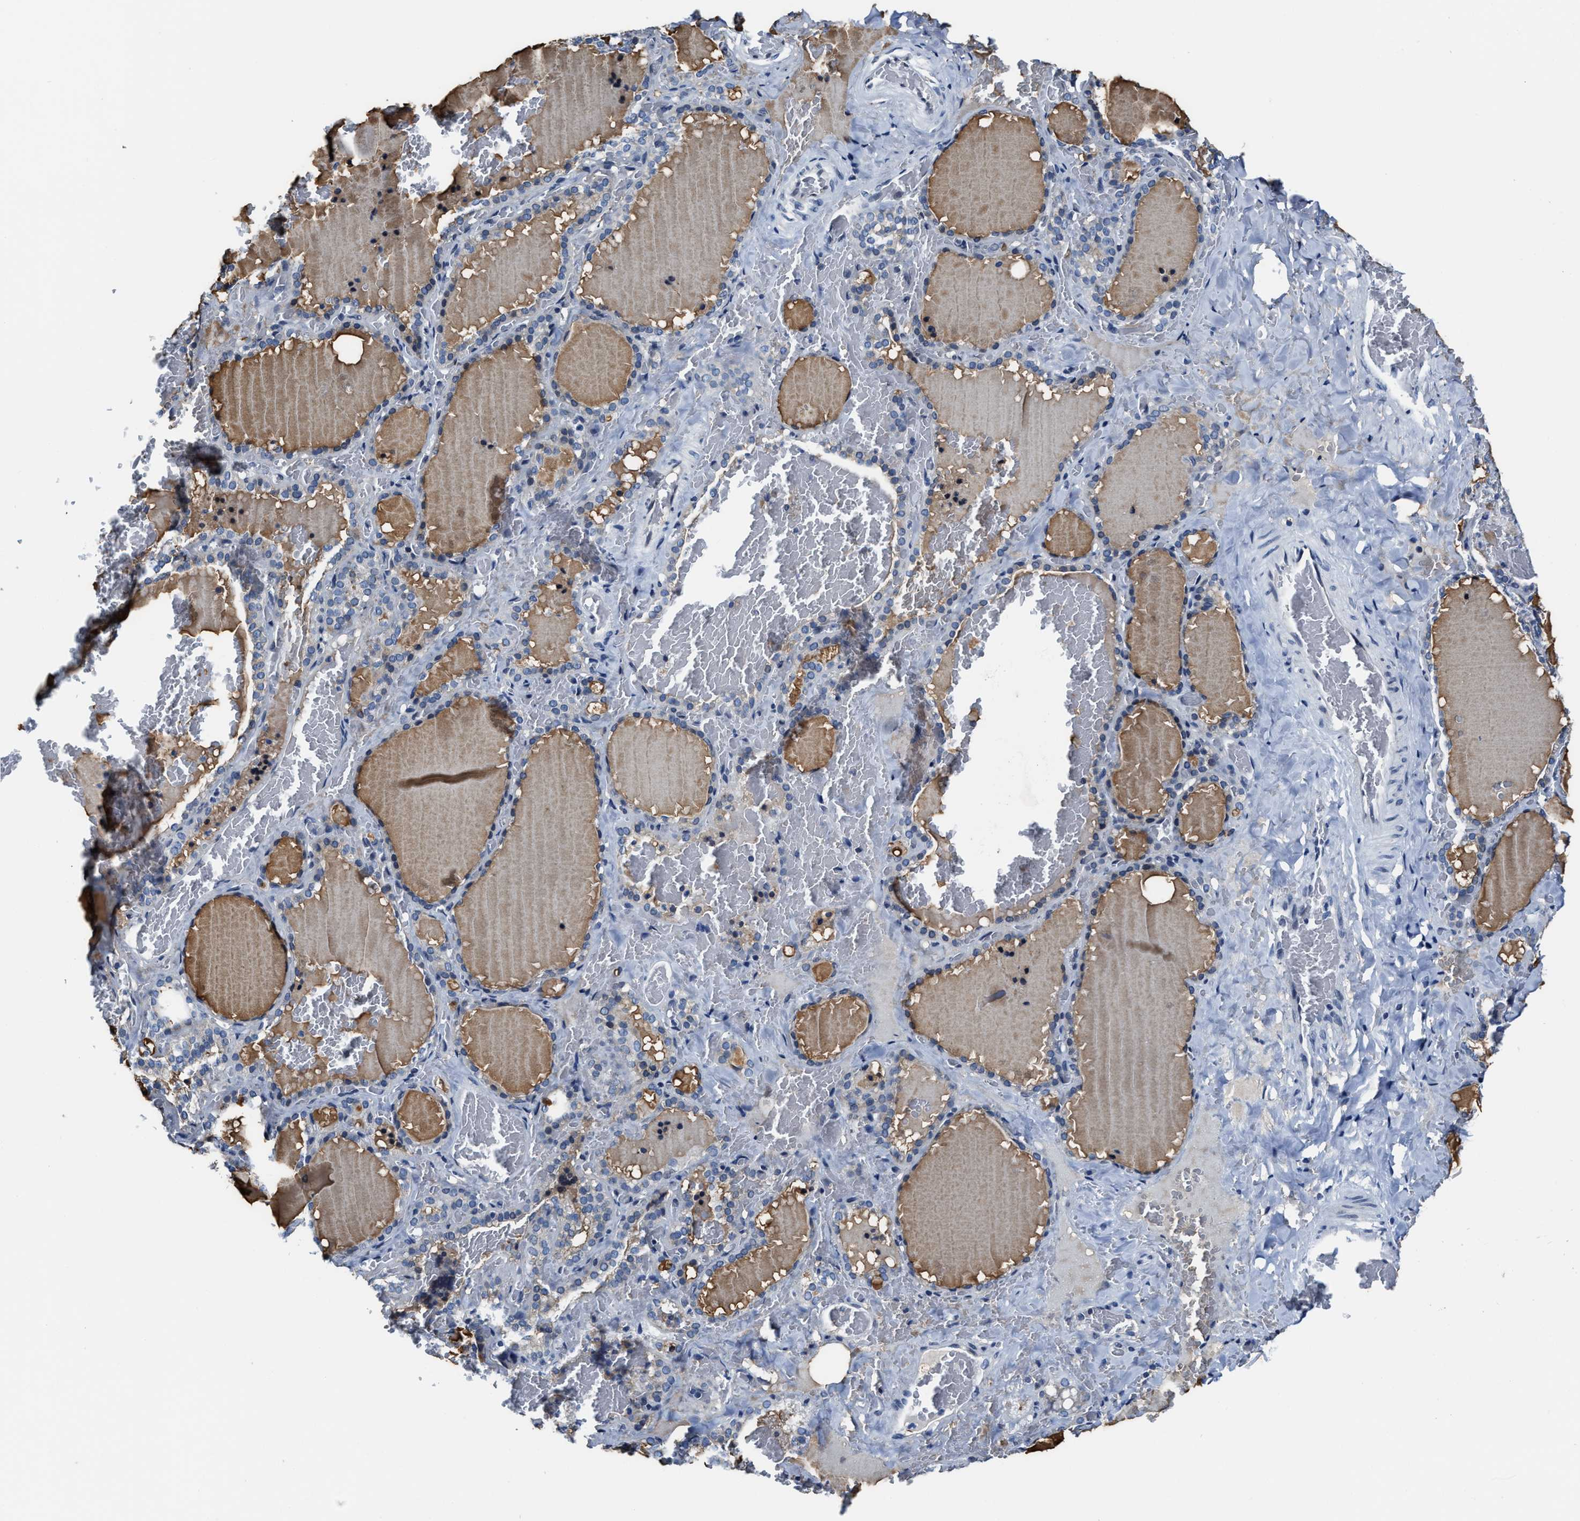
{"staining": {"intensity": "negative", "quantity": "none", "location": "none"}, "tissue": "thyroid gland", "cell_type": "Glandular cells", "image_type": "normal", "snomed": [{"axis": "morphology", "description": "Normal tissue, NOS"}, {"axis": "topography", "description": "Thyroid gland"}], "caption": "High magnification brightfield microscopy of normal thyroid gland stained with DAB (3,3'-diaminobenzidine) (brown) and counterstained with hematoxylin (blue): glandular cells show no significant expression.", "gene": "ASZ1", "patient": {"sex": "female", "age": 22}}